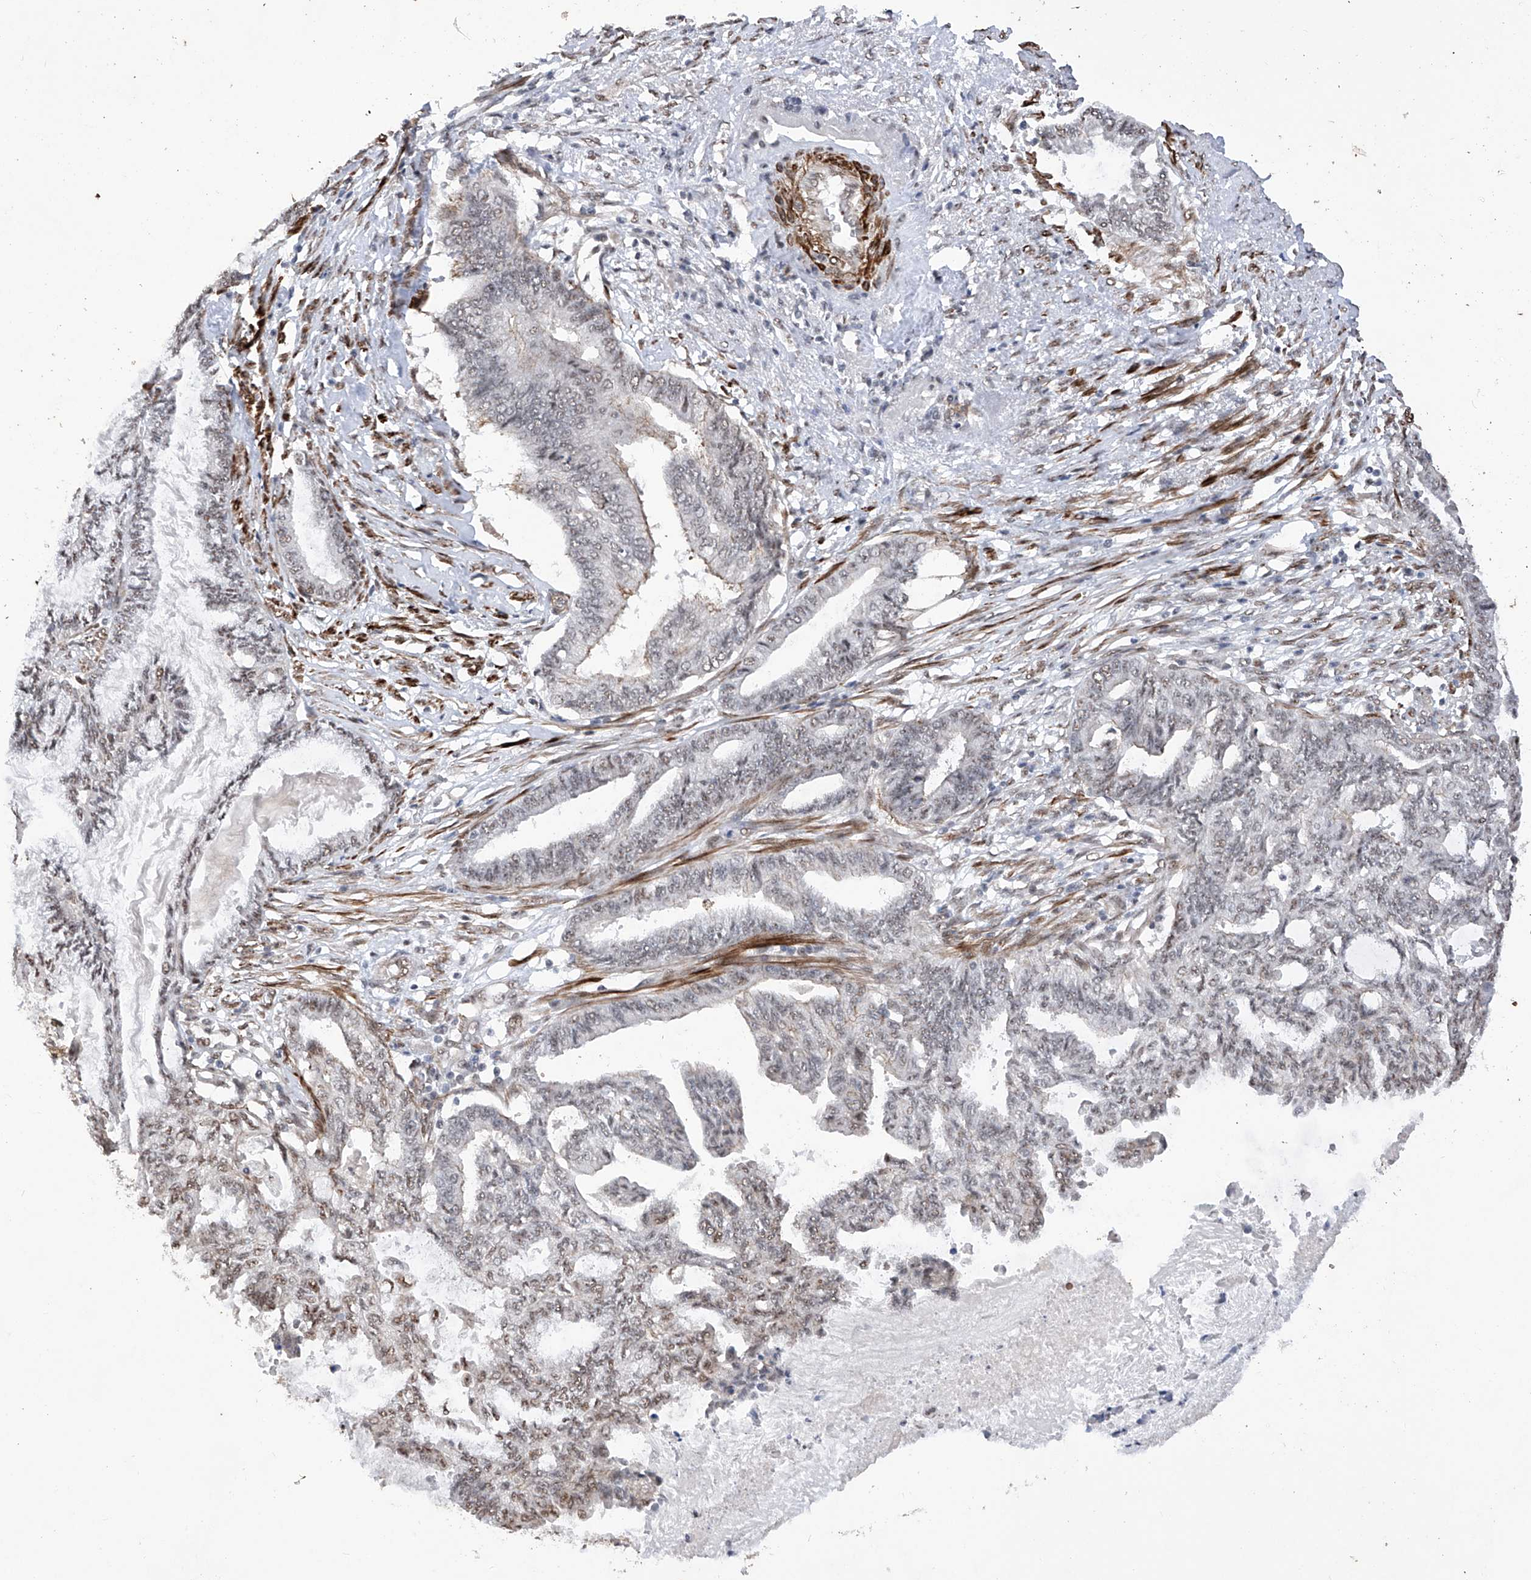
{"staining": {"intensity": "weak", "quantity": "25%-75%", "location": "nuclear"}, "tissue": "endometrial cancer", "cell_type": "Tumor cells", "image_type": "cancer", "snomed": [{"axis": "morphology", "description": "Adenocarcinoma, NOS"}, {"axis": "topography", "description": "Endometrium"}], "caption": "Weak nuclear positivity for a protein is appreciated in about 25%-75% of tumor cells of endometrial cancer (adenocarcinoma) using IHC.", "gene": "NFATC4", "patient": {"sex": "female", "age": 86}}